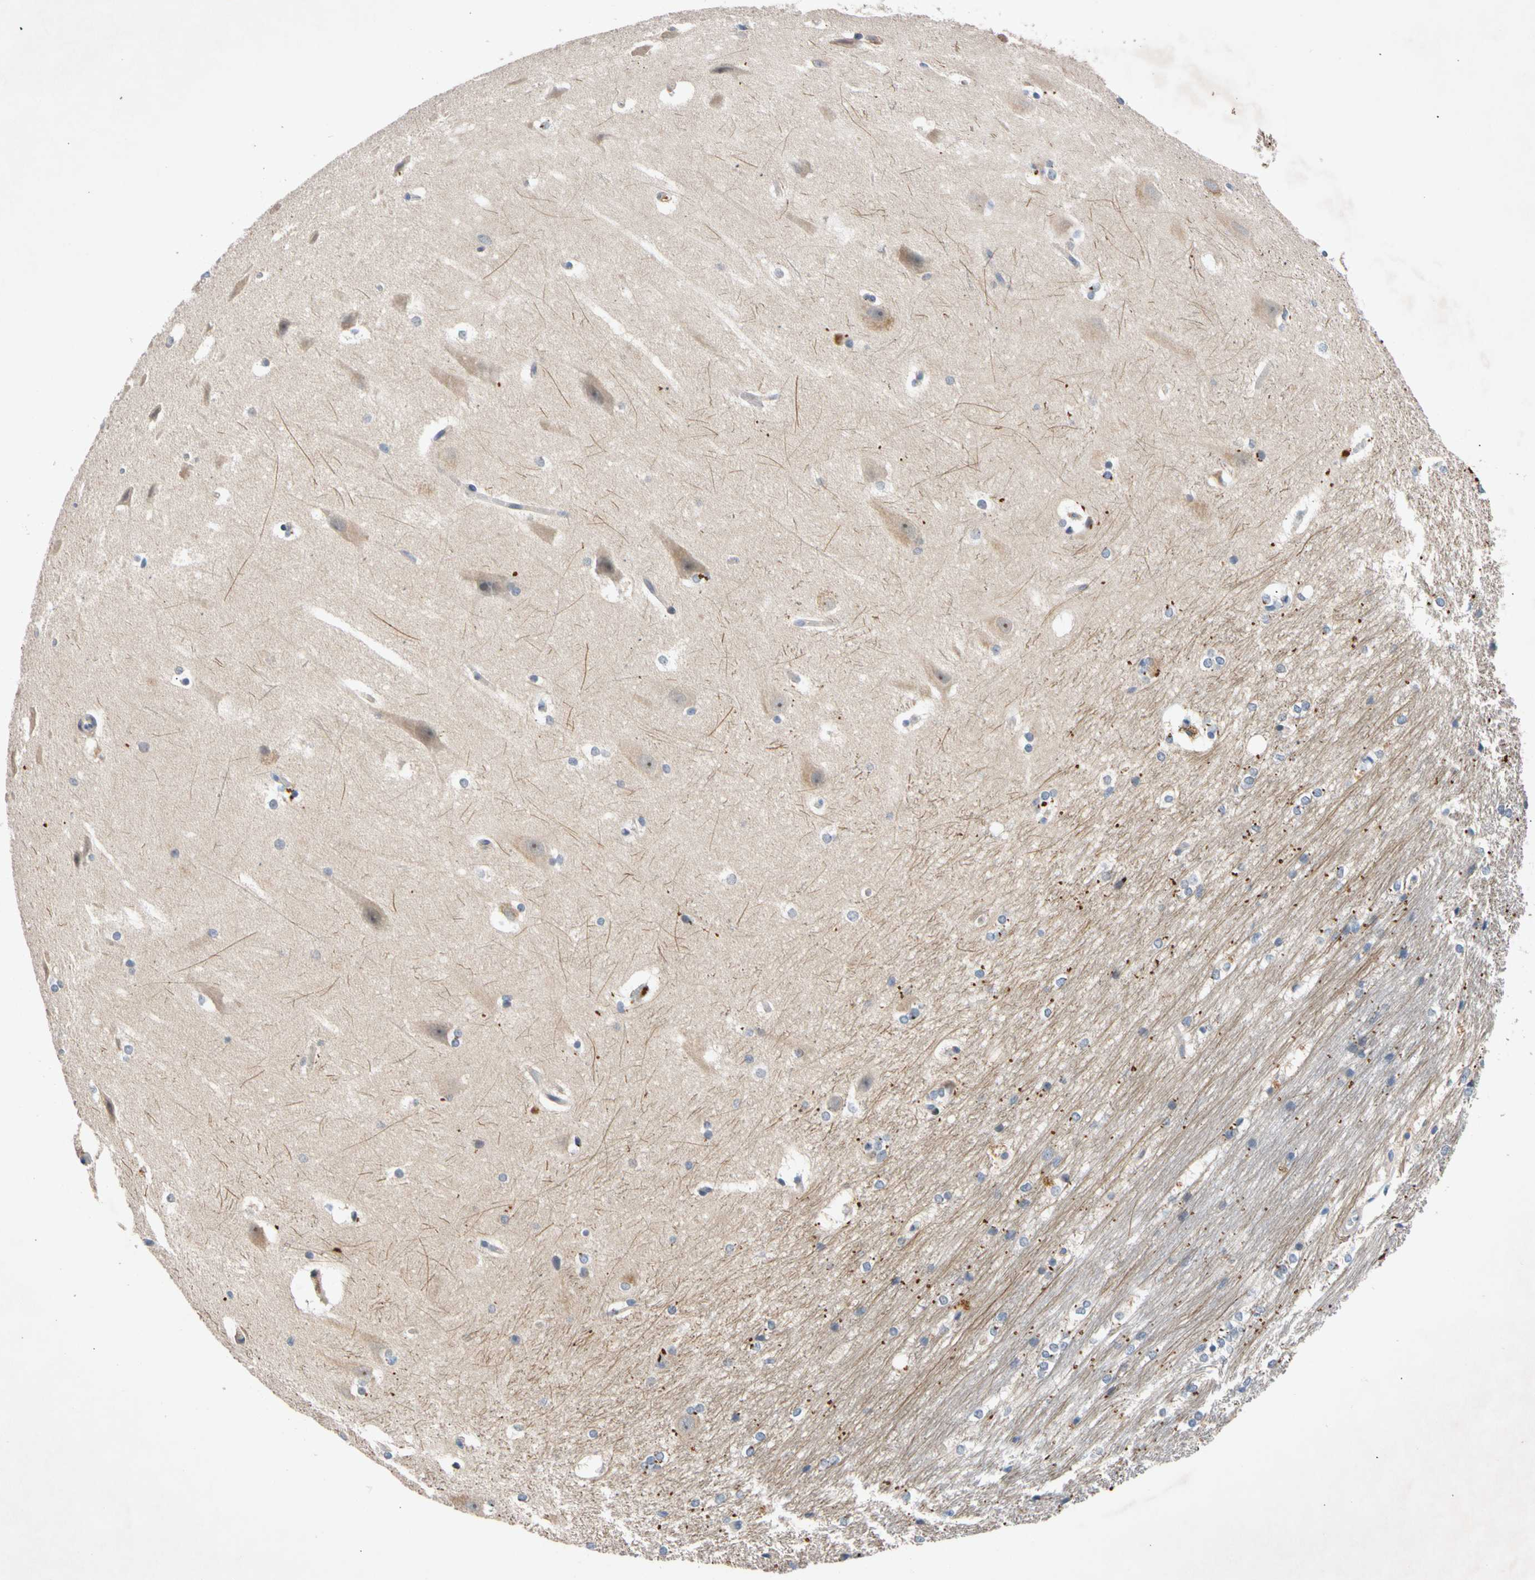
{"staining": {"intensity": "negative", "quantity": "none", "location": "none"}, "tissue": "hippocampus", "cell_type": "Glial cells", "image_type": "normal", "snomed": [{"axis": "morphology", "description": "Normal tissue, NOS"}, {"axis": "topography", "description": "Hippocampus"}], "caption": "Human hippocampus stained for a protein using immunohistochemistry (IHC) exhibits no expression in glial cells.", "gene": "CNST", "patient": {"sex": "female", "age": 19}}